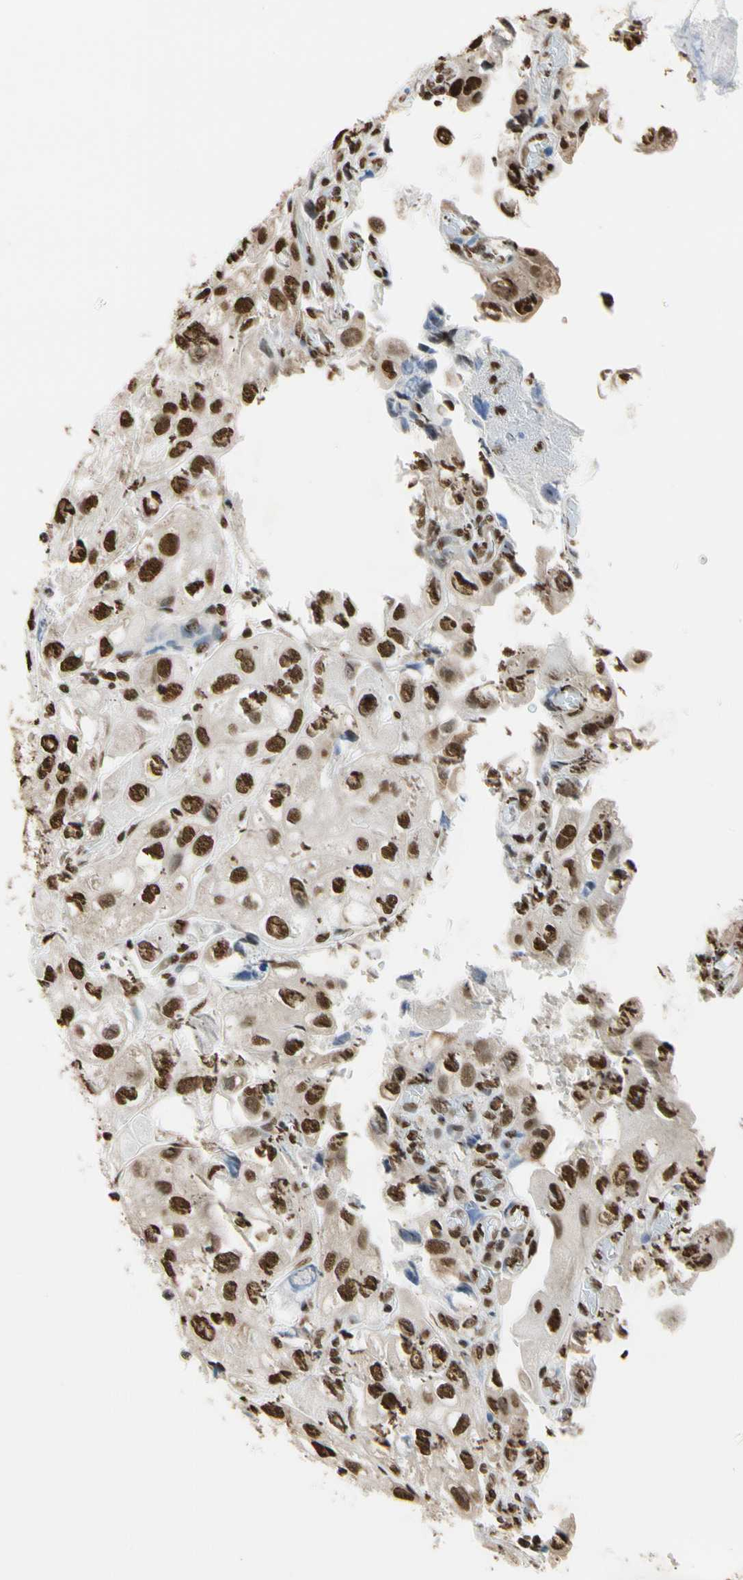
{"staining": {"intensity": "strong", "quantity": ">75%", "location": "nuclear"}, "tissue": "urothelial cancer", "cell_type": "Tumor cells", "image_type": "cancer", "snomed": [{"axis": "morphology", "description": "Urothelial carcinoma, High grade"}, {"axis": "topography", "description": "Urinary bladder"}], "caption": "The micrograph shows immunohistochemical staining of urothelial cancer. There is strong nuclear expression is appreciated in about >75% of tumor cells. Nuclei are stained in blue.", "gene": "HNRNPK", "patient": {"sex": "female", "age": 64}}